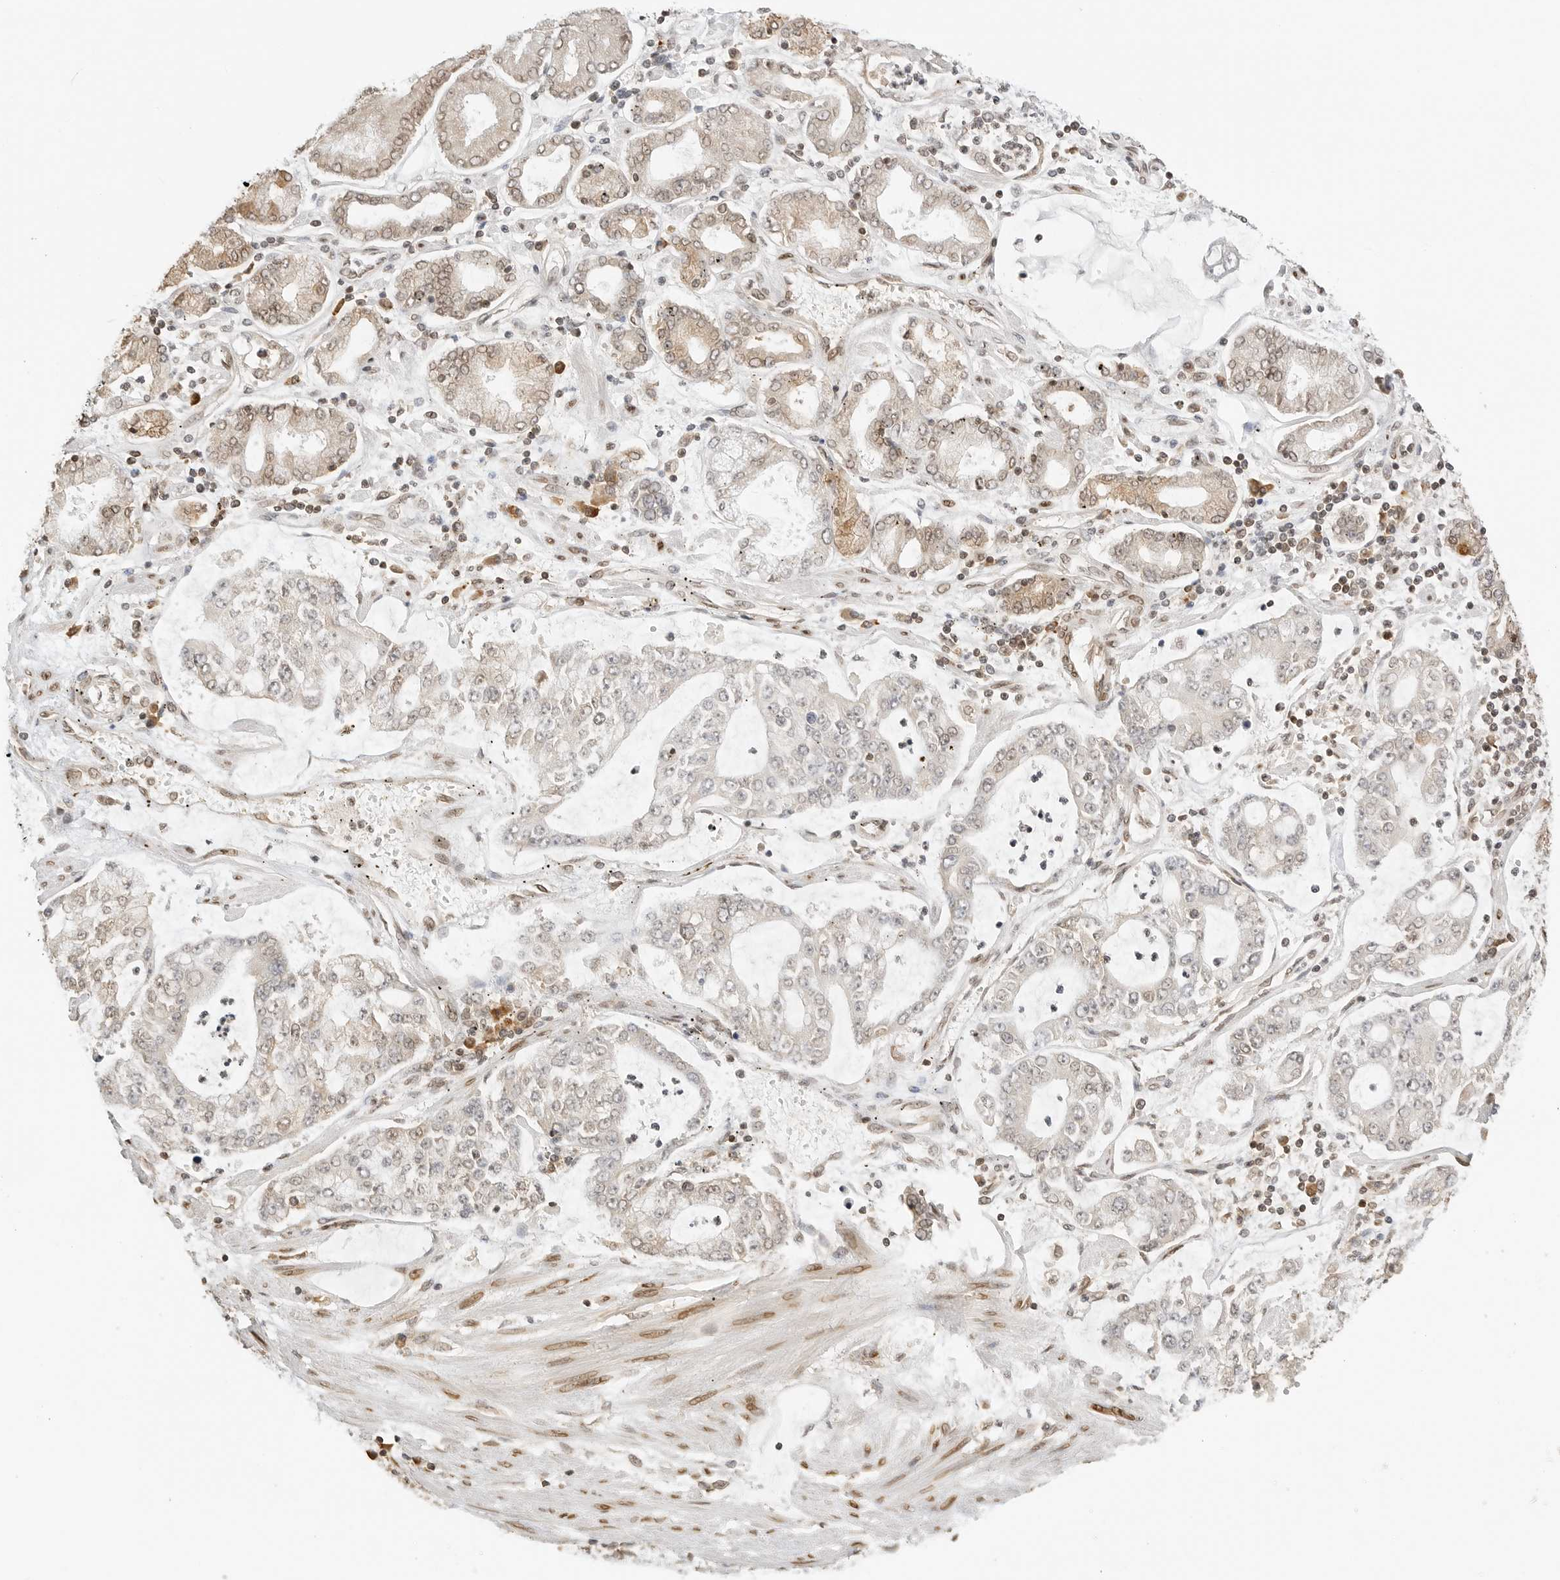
{"staining": {"intensity": "moderate", "quantity": "25%-75%", "location": "cytoplasmic/membranous,nuclear"}, "tissue": "stomach cancer", "cell_type": "Tumor cells", "image_type": "cancer", "snomed": [{"axis": "morphology", "description": "Adenocarcinoma, NOS"}, {"axis": "topography", "description": "Stomach"}], "caption": "The micrograph shows staining of stomach adenocarcinoma, revealing moderate cytoplasmic/membranous and nuclear protein staining (brown color) within tumor cells. The protein is stained brown, and the nuclei are stained in blue (DAB (3,3'-diaminobenzidine) IHC with brightfield microscopy, high magnification).", "gene": "POLH", "patient": {"sex": "male", "age": 76}}